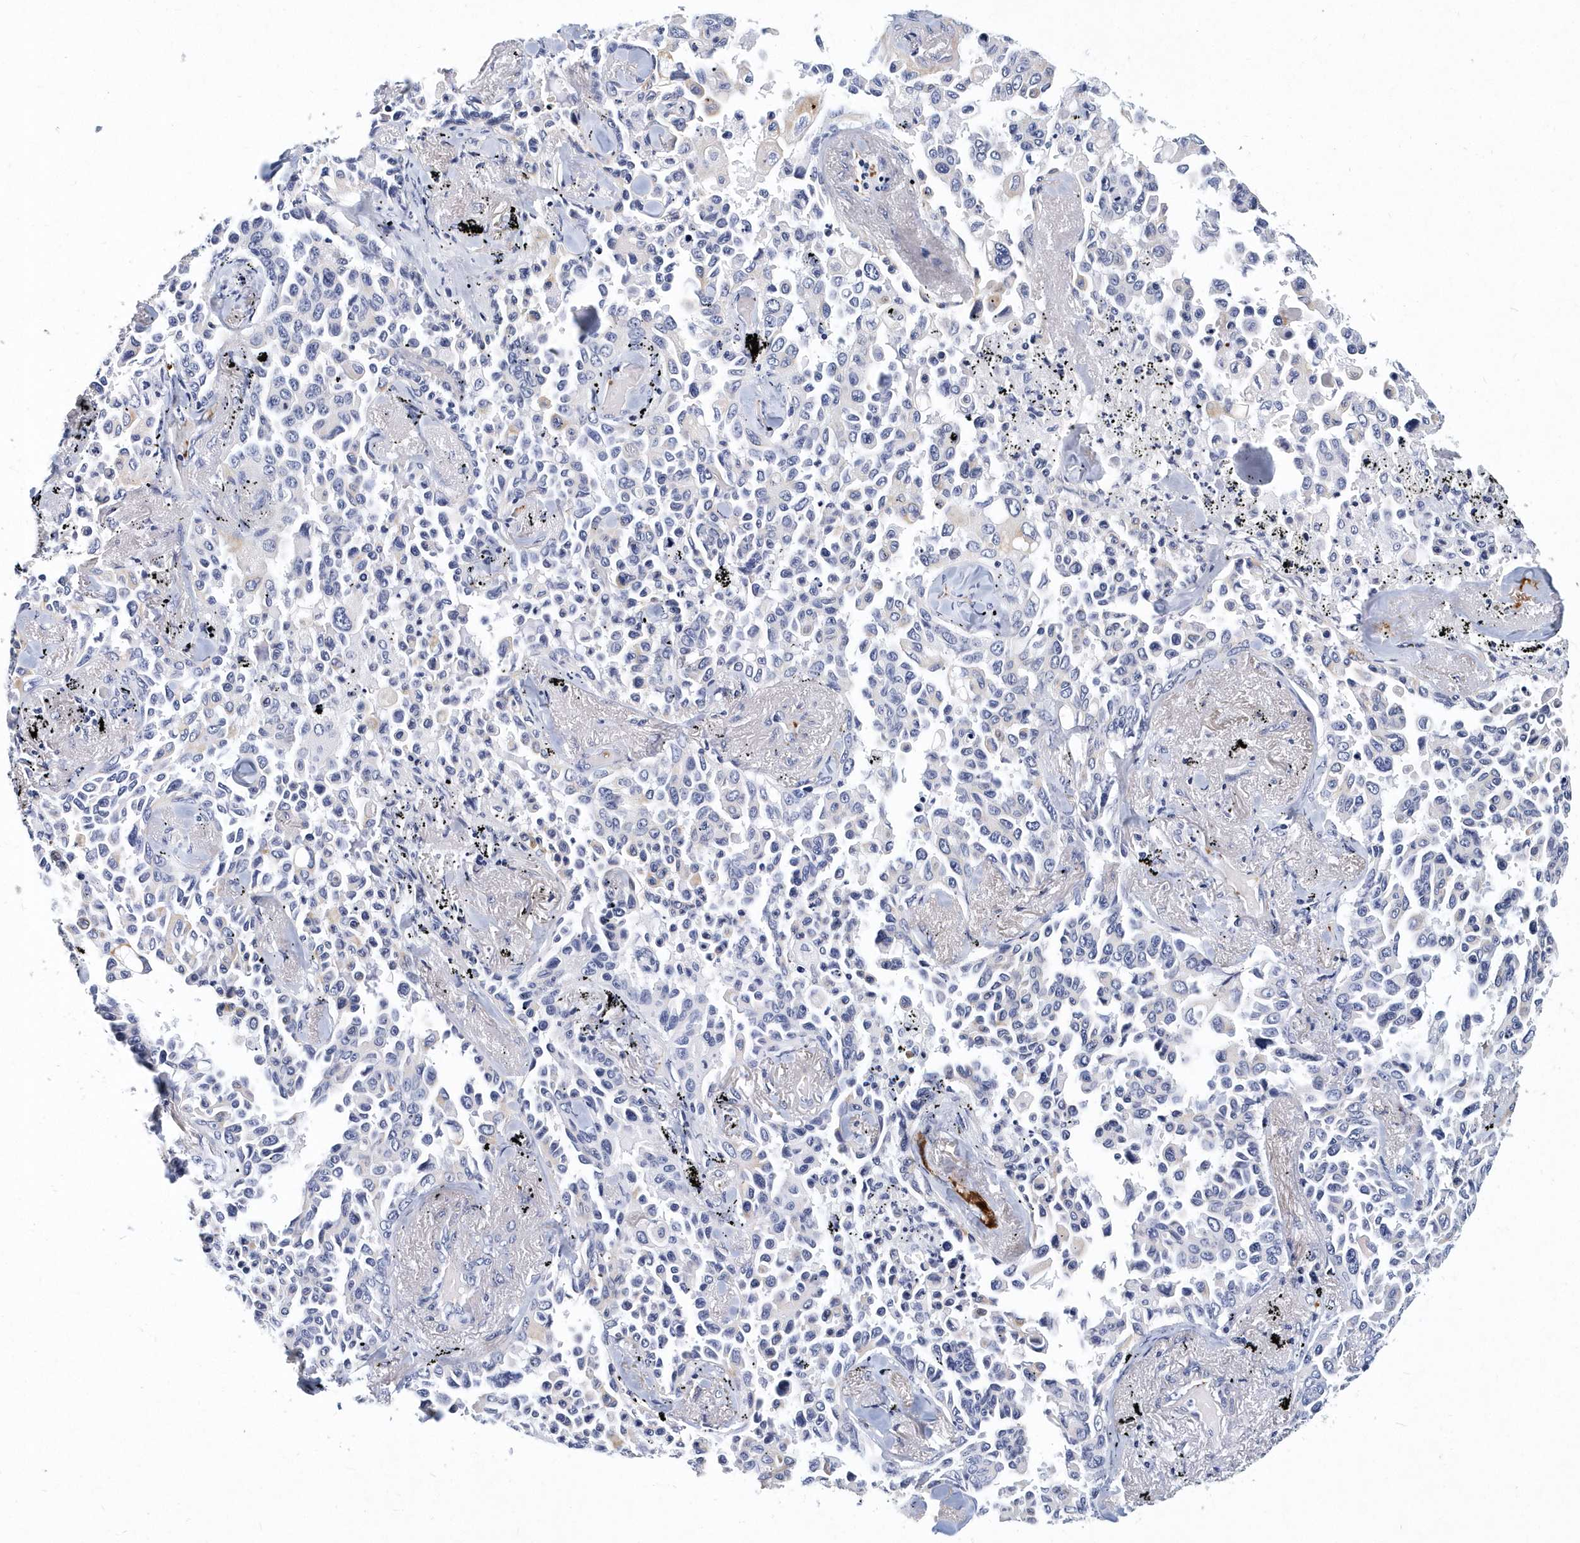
{"staining": {"intensity": "negative", "quantity": "none", "location": "none"}, "tissue": "lung cancer", "cell_type": "Tumor cells", "image_type": "cancer", "snomed": [{"axis": "morphology", "description": "Adenocarcinoma, NOS"}, {"axis": "topography", "description": "Lung"}], "caption": "High power microscopy image of an immunohistochemistry micrograph of adenocarcinoma (lung), revealing no significant staining in tumor cells.", "gene": "ITGA2B", "patient": {"sex": "female", "age": 67}}